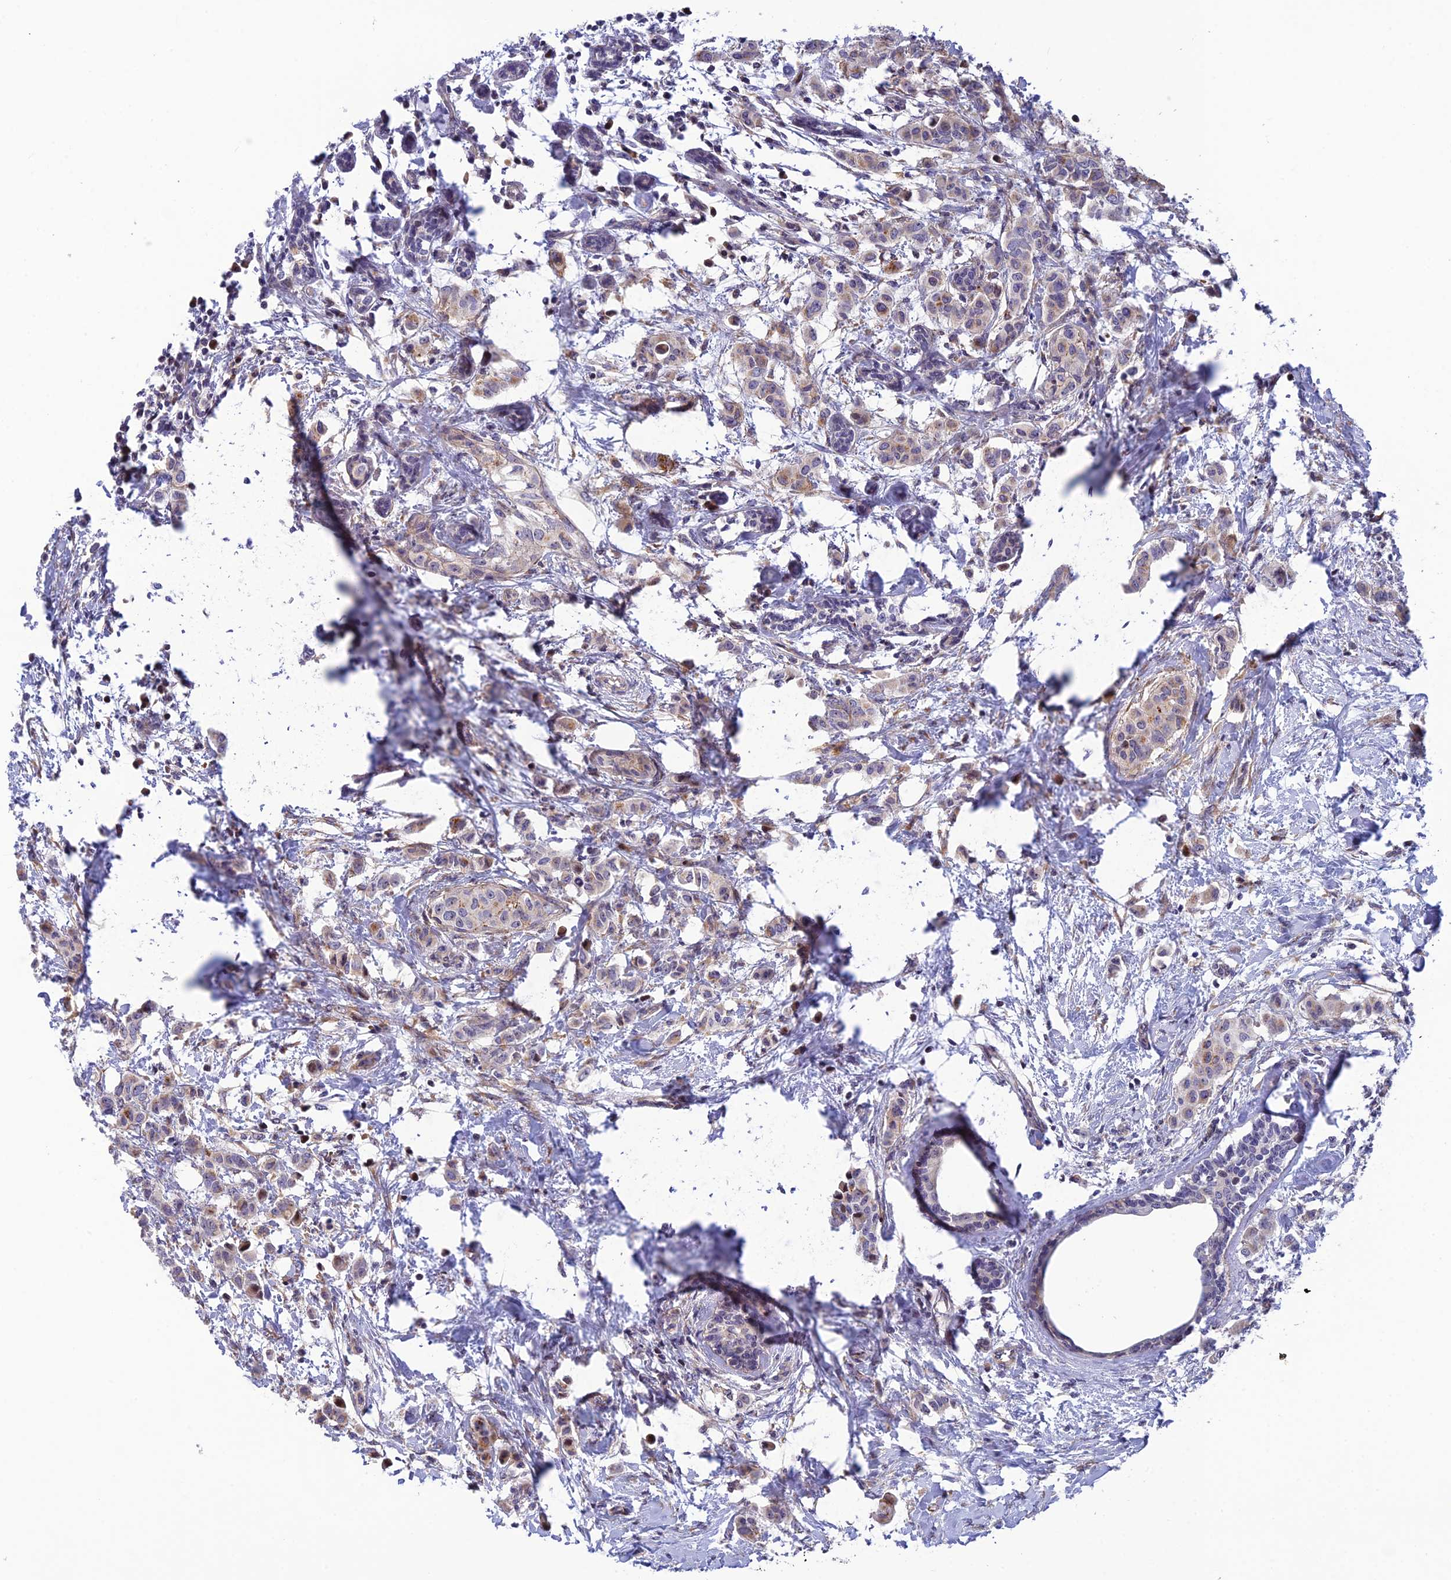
{"staining": {"intensity": "weak", "quantity": "<25%", "location": "cytoplasmic/membranous"}, "tissue": "breast cancer", "cell_type": "Tumor cells", "image_type": "cancer", "snomed": [{"axis": "morphology", "description": "Duct carcinoma"}, {"axis": "topography", "description": "Breast"}], "caption": "Immunohistochemistry of human breast infiltrating ductal carcinoma exhibits no positivity in tumor cells.", "gene": "SMIM7", "patient": {"sex": "female", "age": 40}}